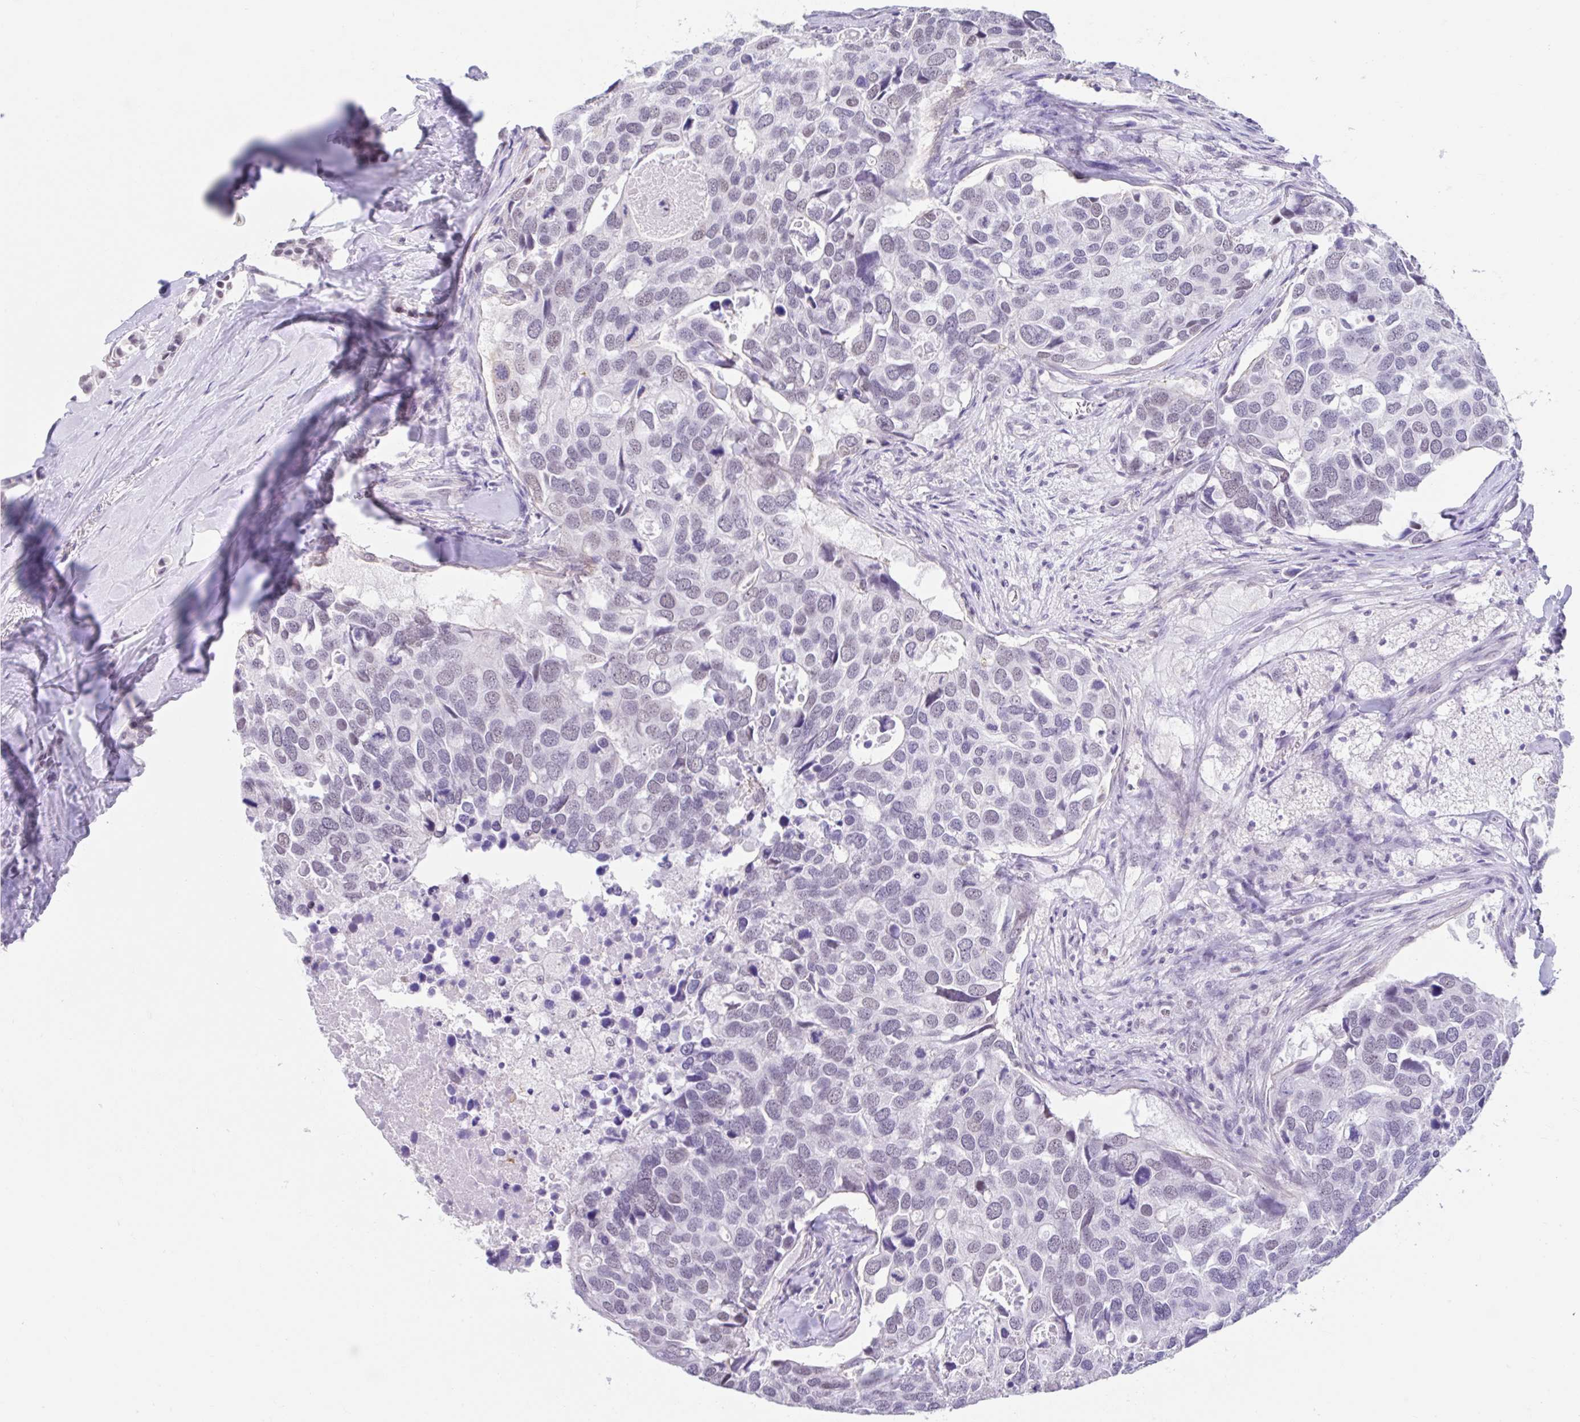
{"staining": {"intensity": "negative", "quantity": "none", "location": "none"}, "tissue": "breast cancer", "cell_type": "Tumor cells", "image_type": "cancer", "snomed": [{"axis": "morphology", "description": "Duct carcinoma"}, {"axis": "topography", "description": "Breast"}], "caption": "Breast infiltrating ductal carcinoma stained for a protein using immunohistochemistry (IHC) displays no expression tumor cells.", "gene": "DCAF17", "patient": {"sex": "female", "age": 83}}